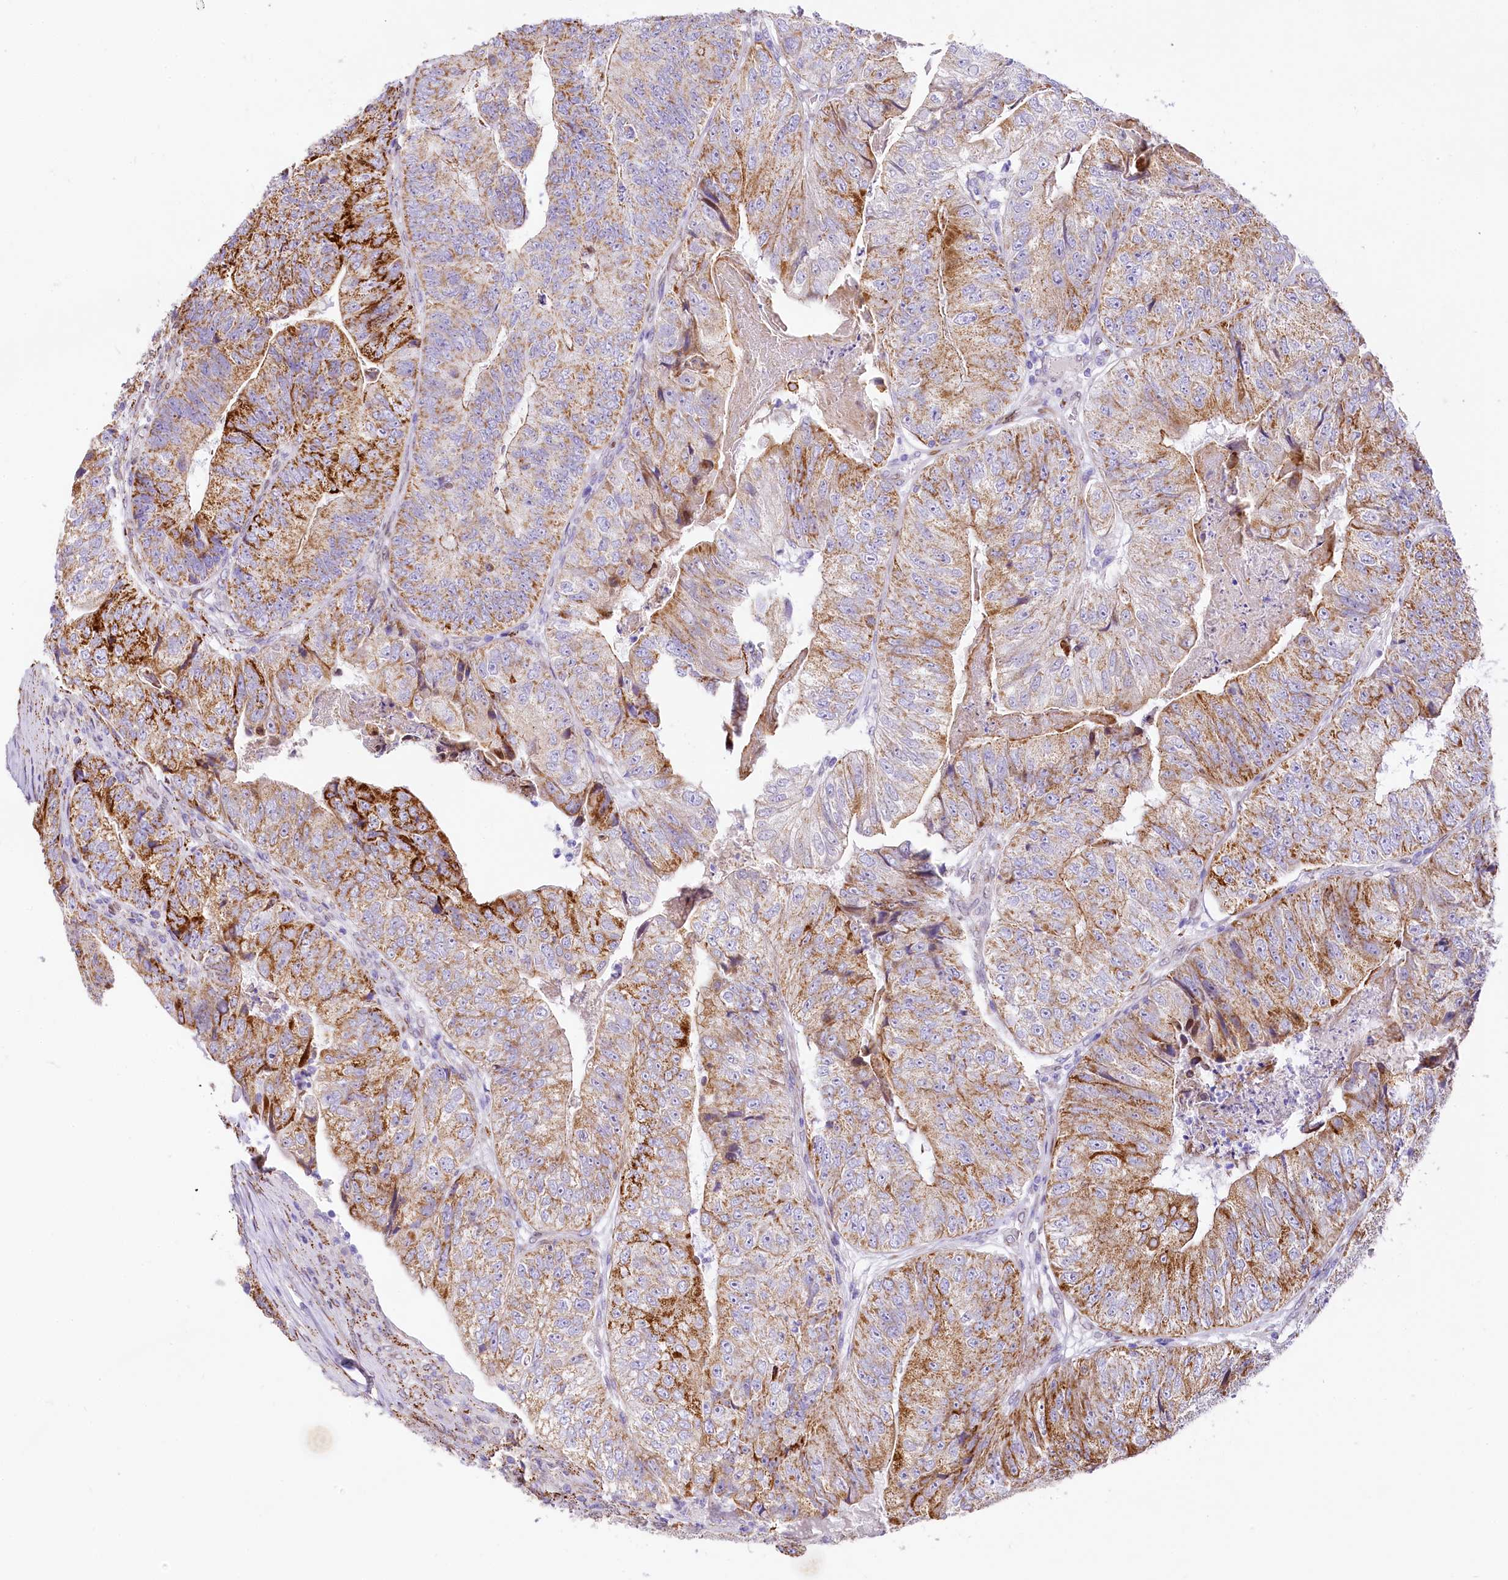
{"staining": {"intensity": "strong", "quantity": "25%-75%", "location": "cytoplasmic/membranous"}, "tissue": "colorectal cancer", "cell_type": "Tumor cells", "image_type": "cancer", "snomed": [{"axis": "morphology", "description": "Adenocarcinoma, NOS"}, {"axis": "topography", "description": "Colon"}], "caption": "A histopathology image showing strong cytoplasmic/membranous positivity in approximately 25%-75% of tumor cells in colorectal cancer (adenocarcinoma), as visualized by brown immunohistochemical staining.", "gene": "PPIP5K2", "patient": {"sex": "female", "age": 67}}